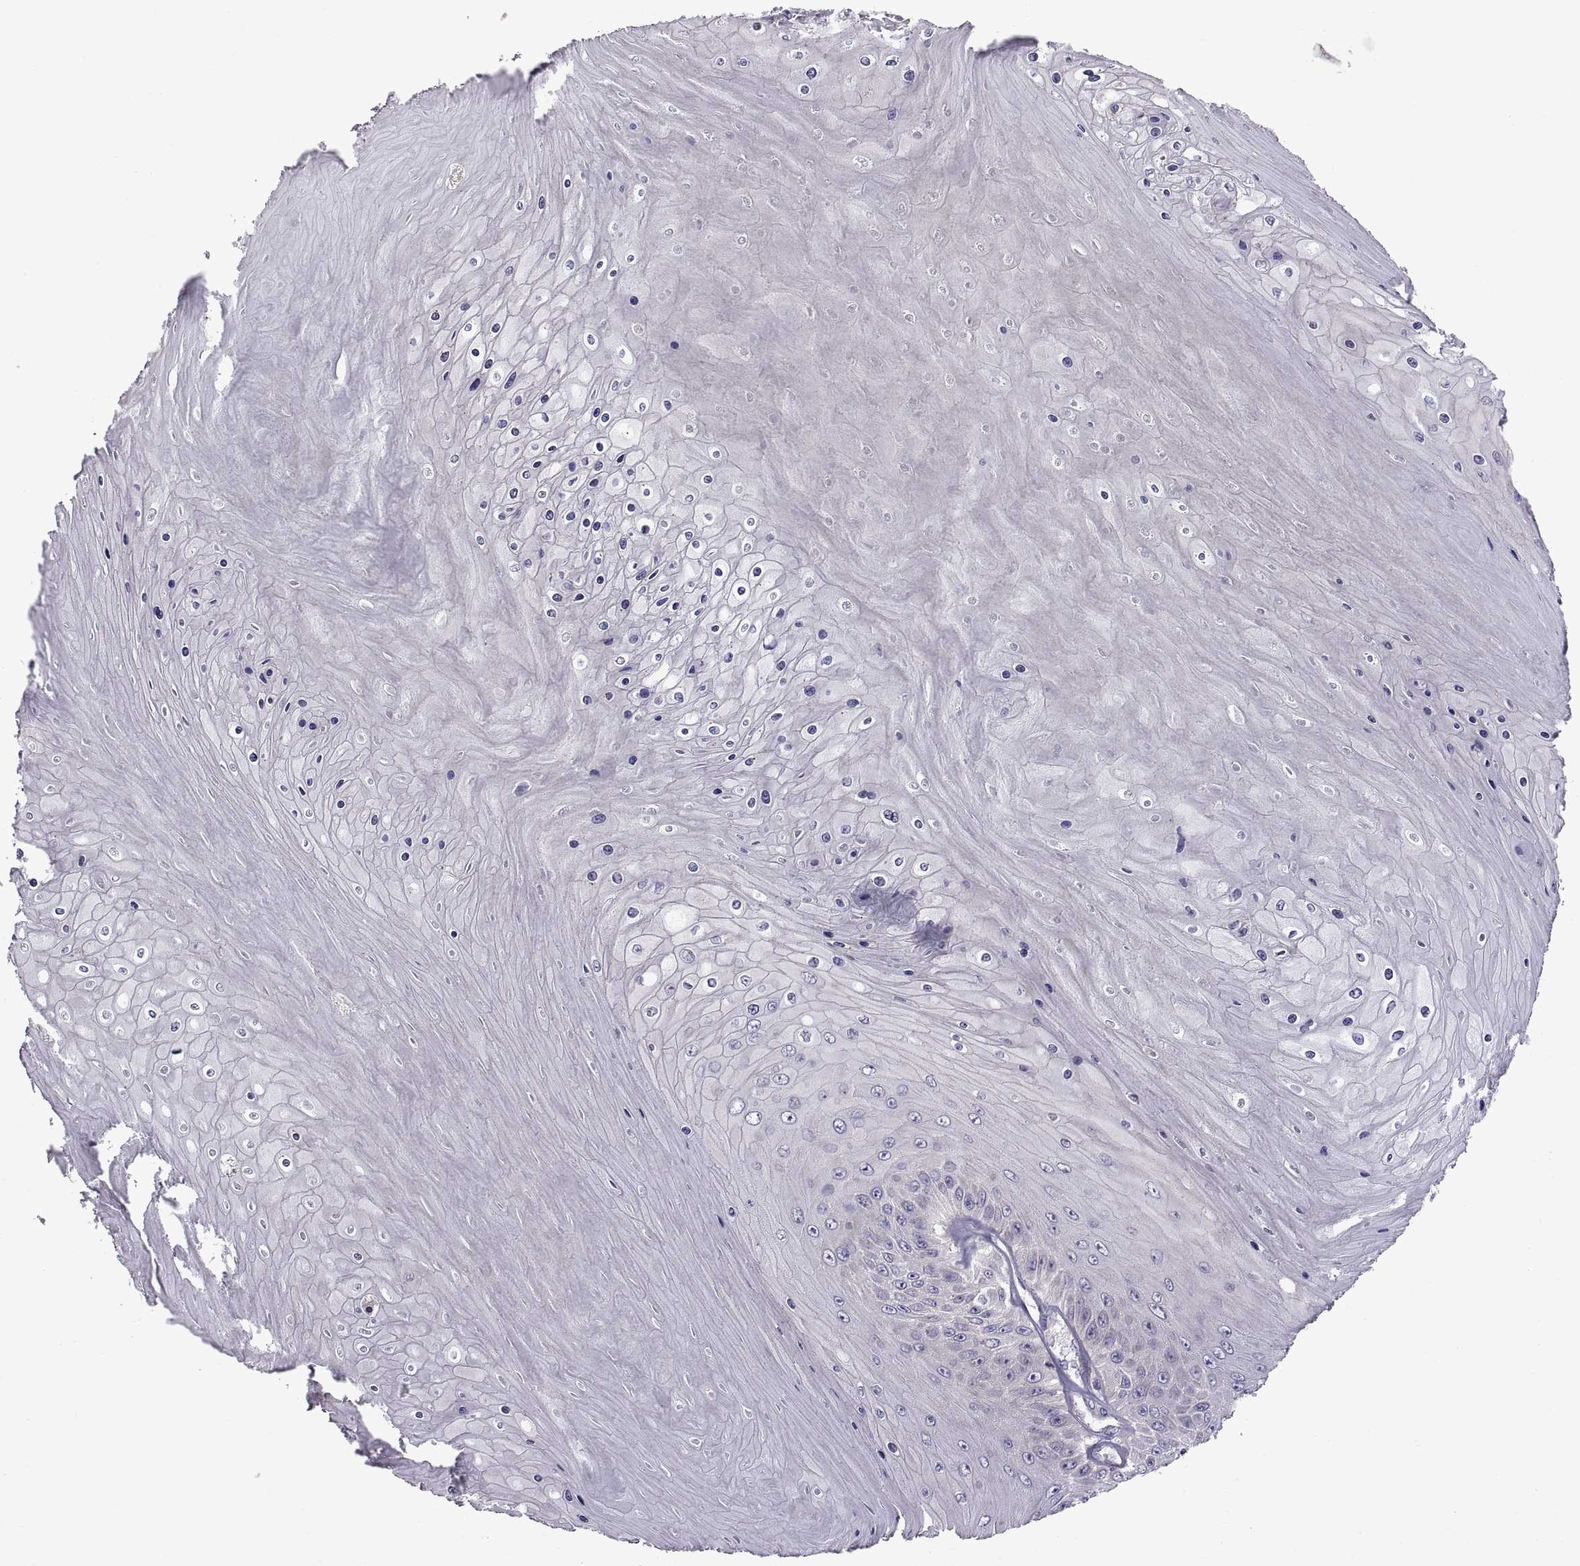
{"staining": {"intensity": "negative", "quantity": "none", "location": "none"}, "tissue": "skin cancer", "cell_type": "Tumor cells", "image_type": "cancer", "snomed": [{"axis": "morphology", "description": "Squamous cell carcinoma, NOS"}, {"axis": "topography", "description": "Skin"}], "caption": "Immunohistochemical staining of human skin cancer (squamous cell carcinoma) displays no significant positivity in tumor cells. (DAB (3,3'-diaminobenzidine) immunohistochemistry (IHC), high magnification).", "gene": "ARSL", "patient": {"sex": "male", "age": 62}}